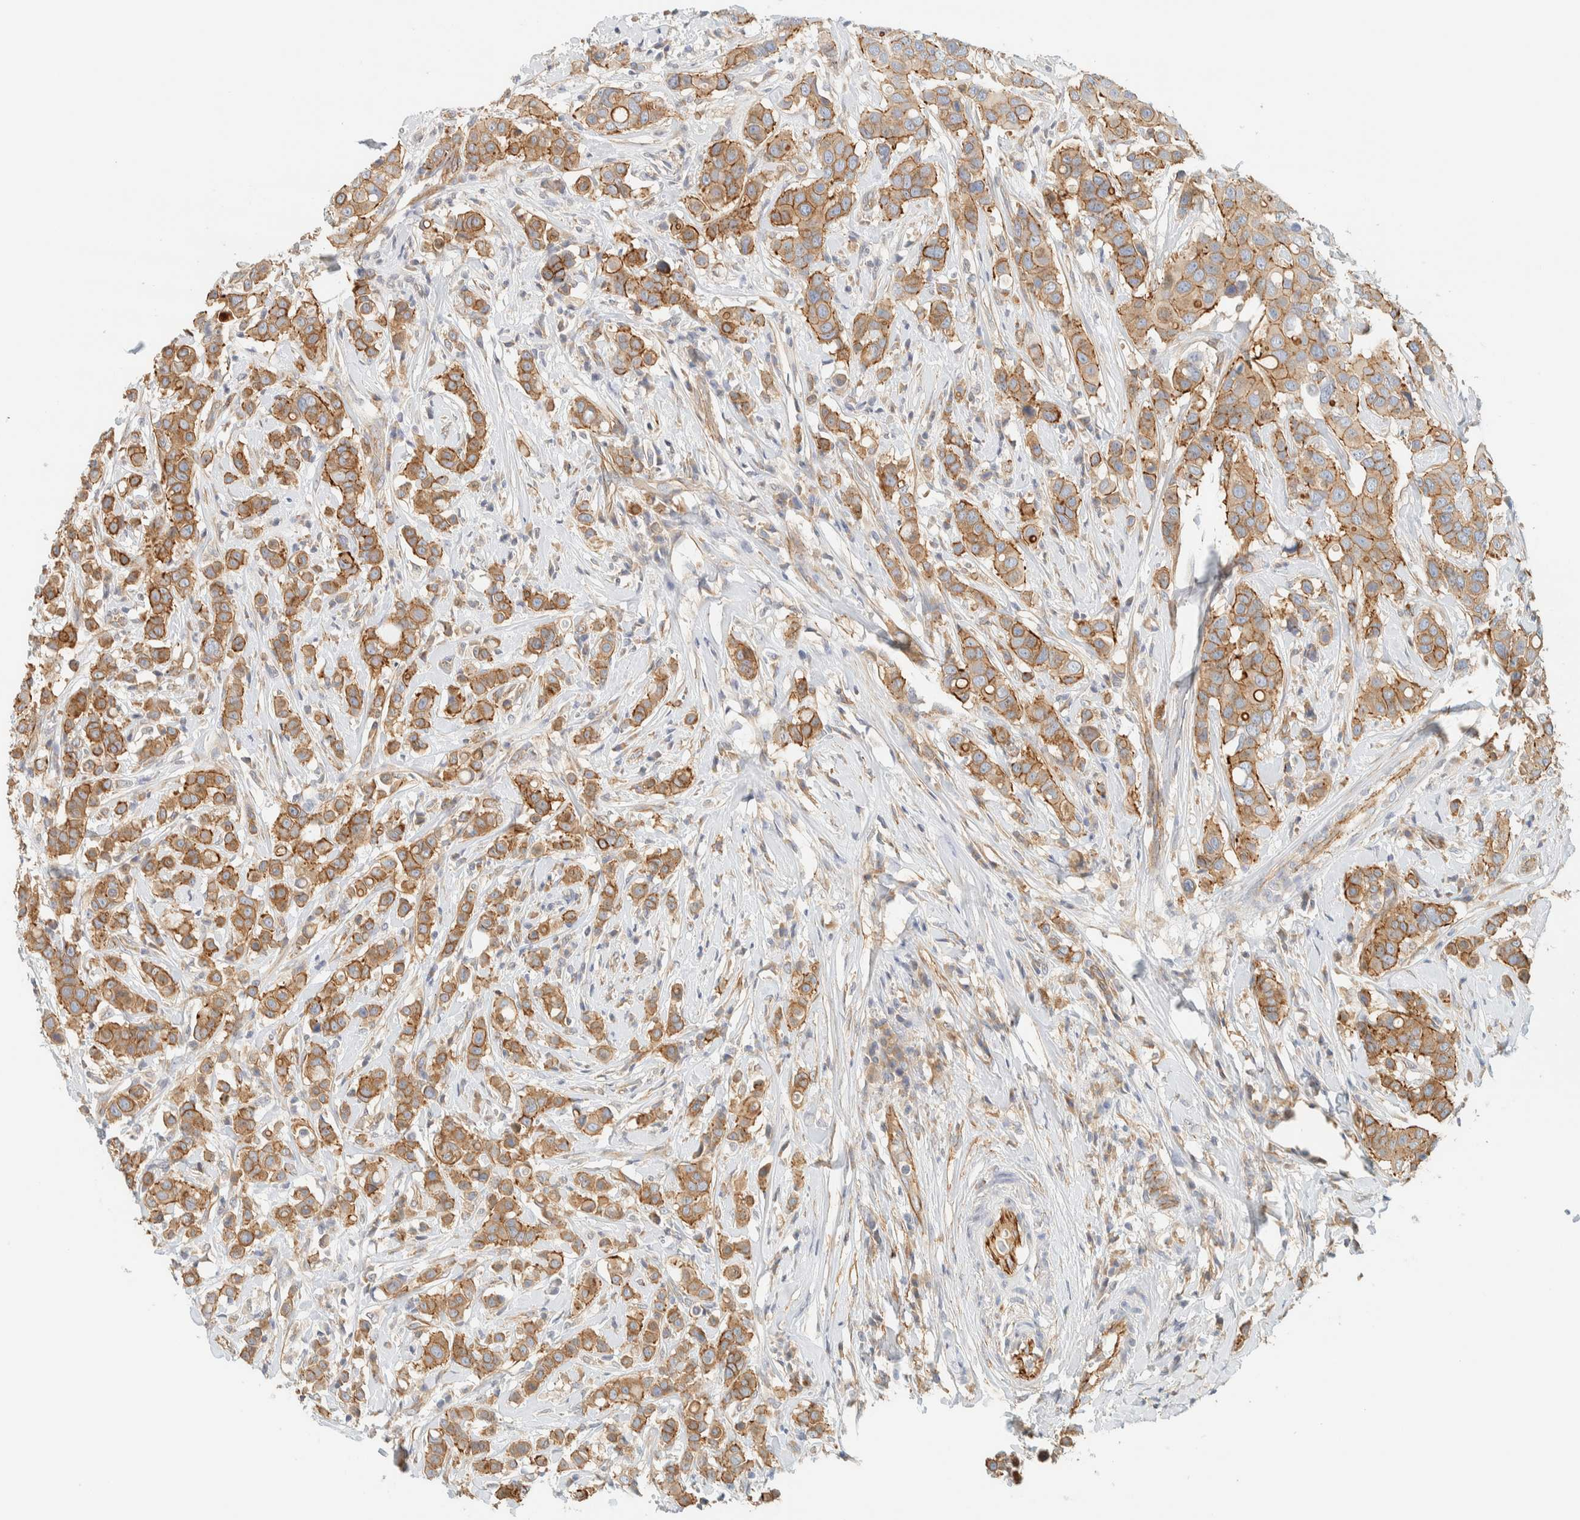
{"staining": {"intensity": "moderate", "quantity": ">75%", "location": "cytoplasmic/membranous"}, "tissue": "breast cancer", "cell_type": "Tumor cells", "image_type": "cancer", "snomed": [{"axis": "morphology", "description": "Duct carcinoma"}, {"axis": "topography", "description": "Breast"}], "caption": "Protein expression analysis of breast cancer displays moderate cytoplasmic/membranous positivity in about >75% of tumor cells. The protein is stained brown, and the nuclei are stained in blue (DAB IHC with brightfield microscopy, high magnification).", "gene": "LIMA1", "patient": {"sex": "female", "age": 27}}